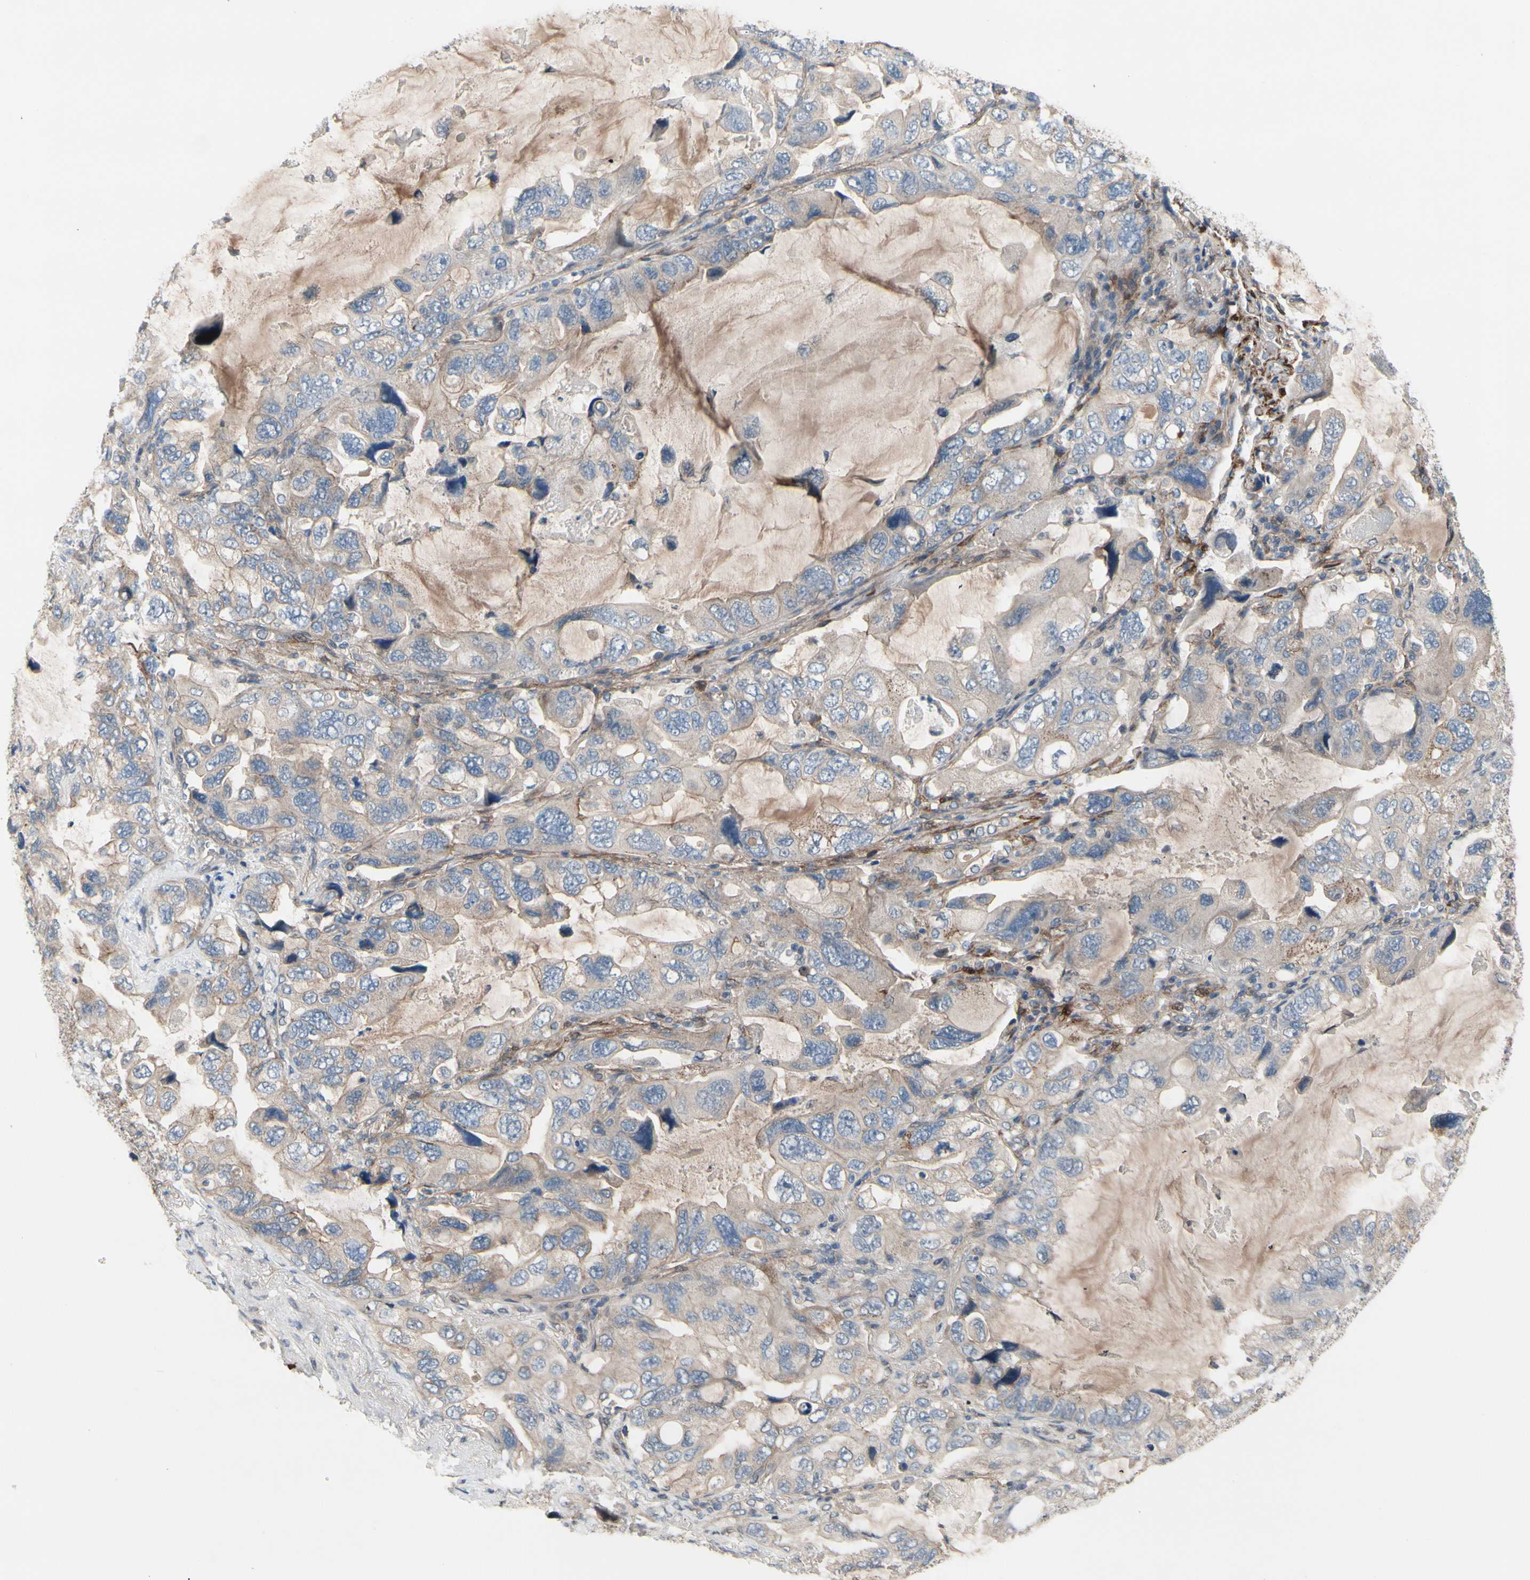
{"staining": {"intensity": "weak", "quantity": "25%-75%", "location": "cytoplasmic/membranous"}, "tissue": "lung cancer", "cell_type": "Tumor cells", "image_type": "cancer", "snomed": [{"axis": "morphology", "description": "Squamous cell carcinoma, NOS"}, {"axis": "topography", "description": "Lung"}], "caption": "Protein expression analysis of human lung squamous cell carcinoma reveals weak cytoplasmic/membranous staining in about 25%-75% of tumor cells.", "gene": "ICAM5", "patient": {"sex": "female", "age": 73}}